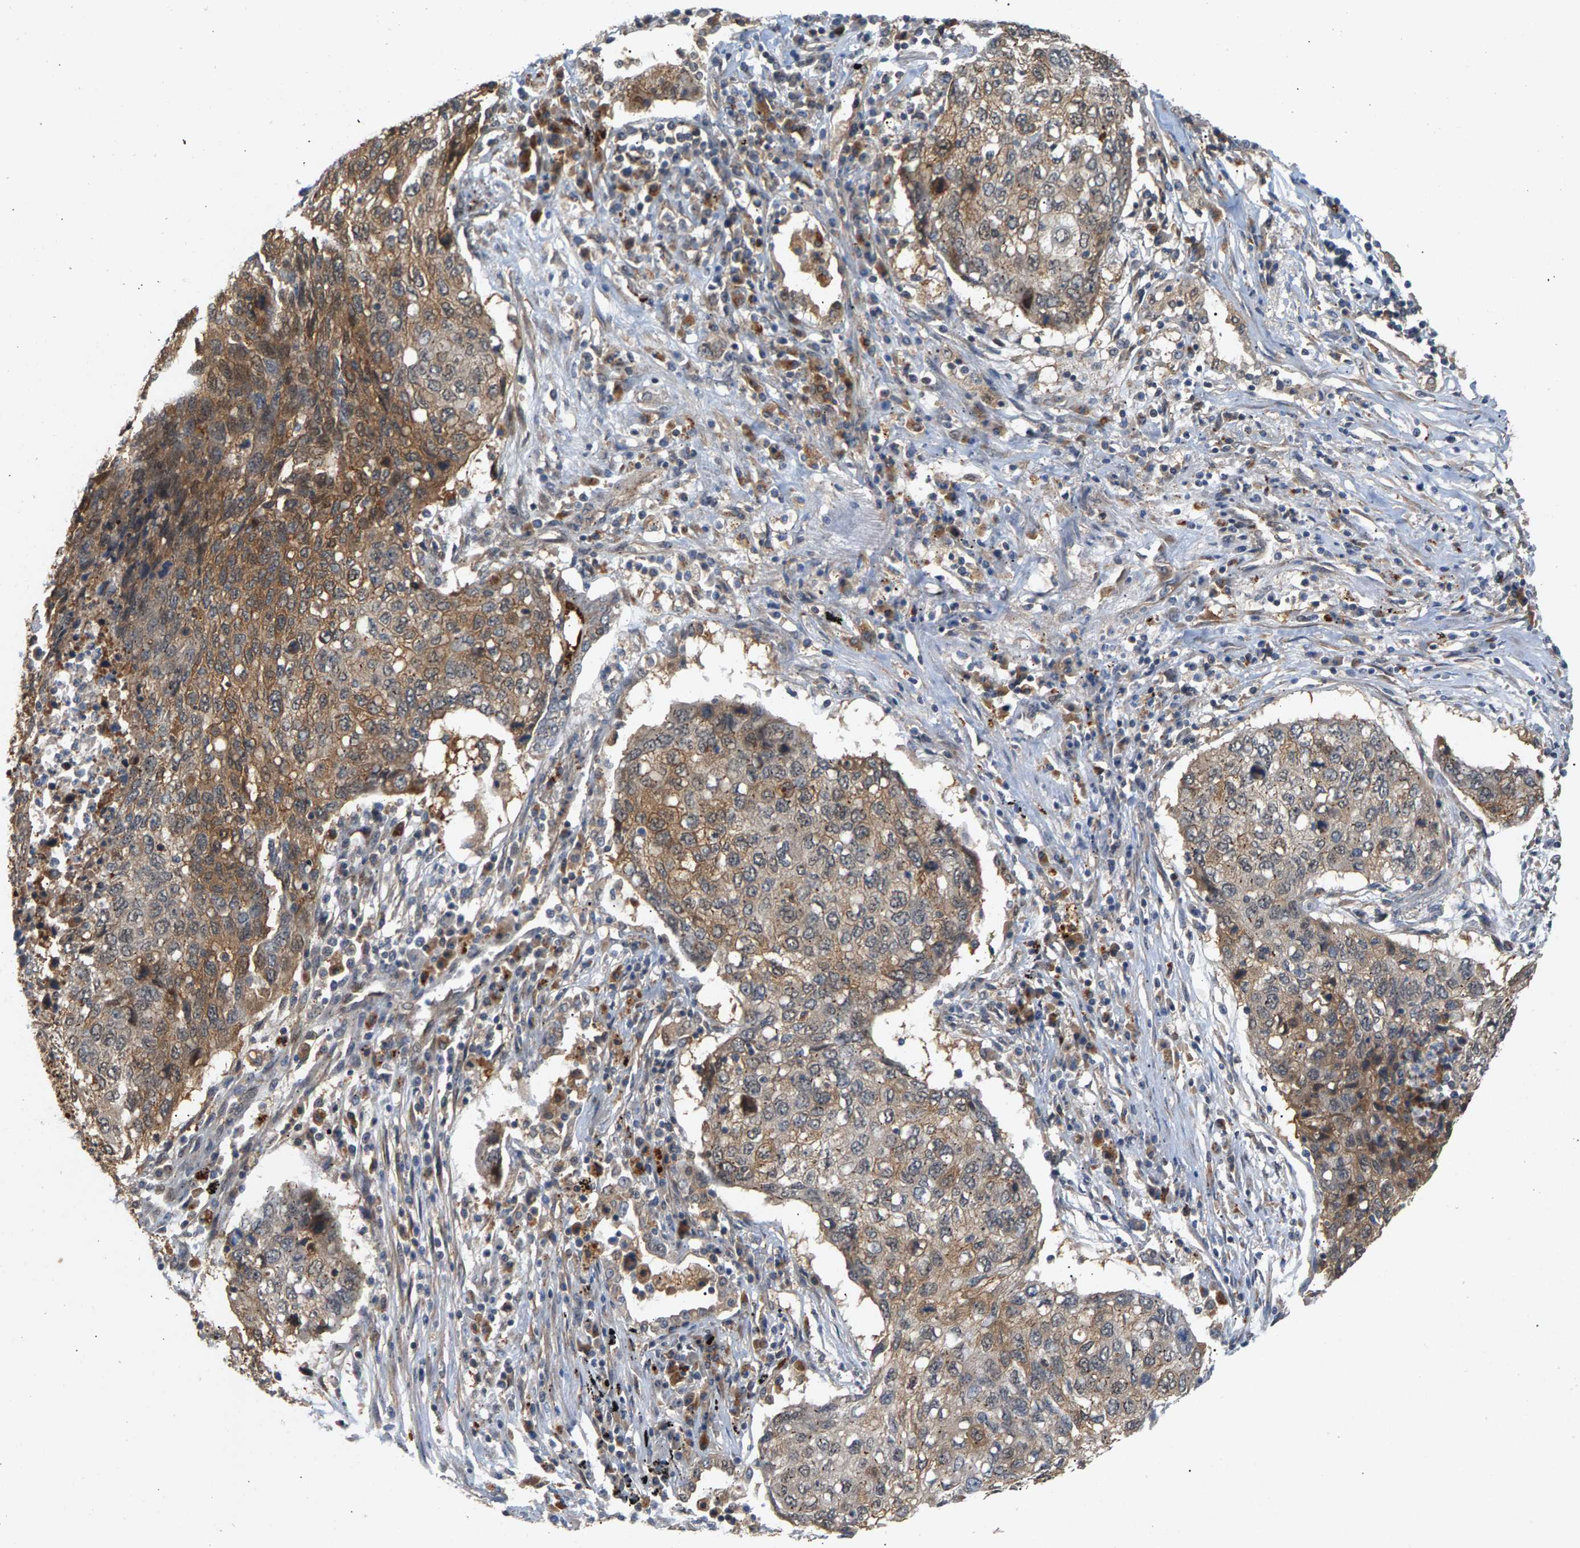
{"staining": {"intensity": "moderate", "quantity": ">75%", "location": "cytoplasmic/membranous"}, "tissue": "lung cancer", "cell_type": "Tumor cells", "image_type": "cancer", "snomed": [{"axis": "morphology", "description": "Squamous cell carcinoma, NOS"}, {"axis": "topography", "description": "Lung"}], "caption": "The micrograph exhibits immunohistochemical staining of lung cancer. There is moderate cytoplasmic/membranous positivity is appreciated in approximately >75% of tumor cells.", "gene": "MAP2K5", "patient": {"sex": "female", "age": 63}}